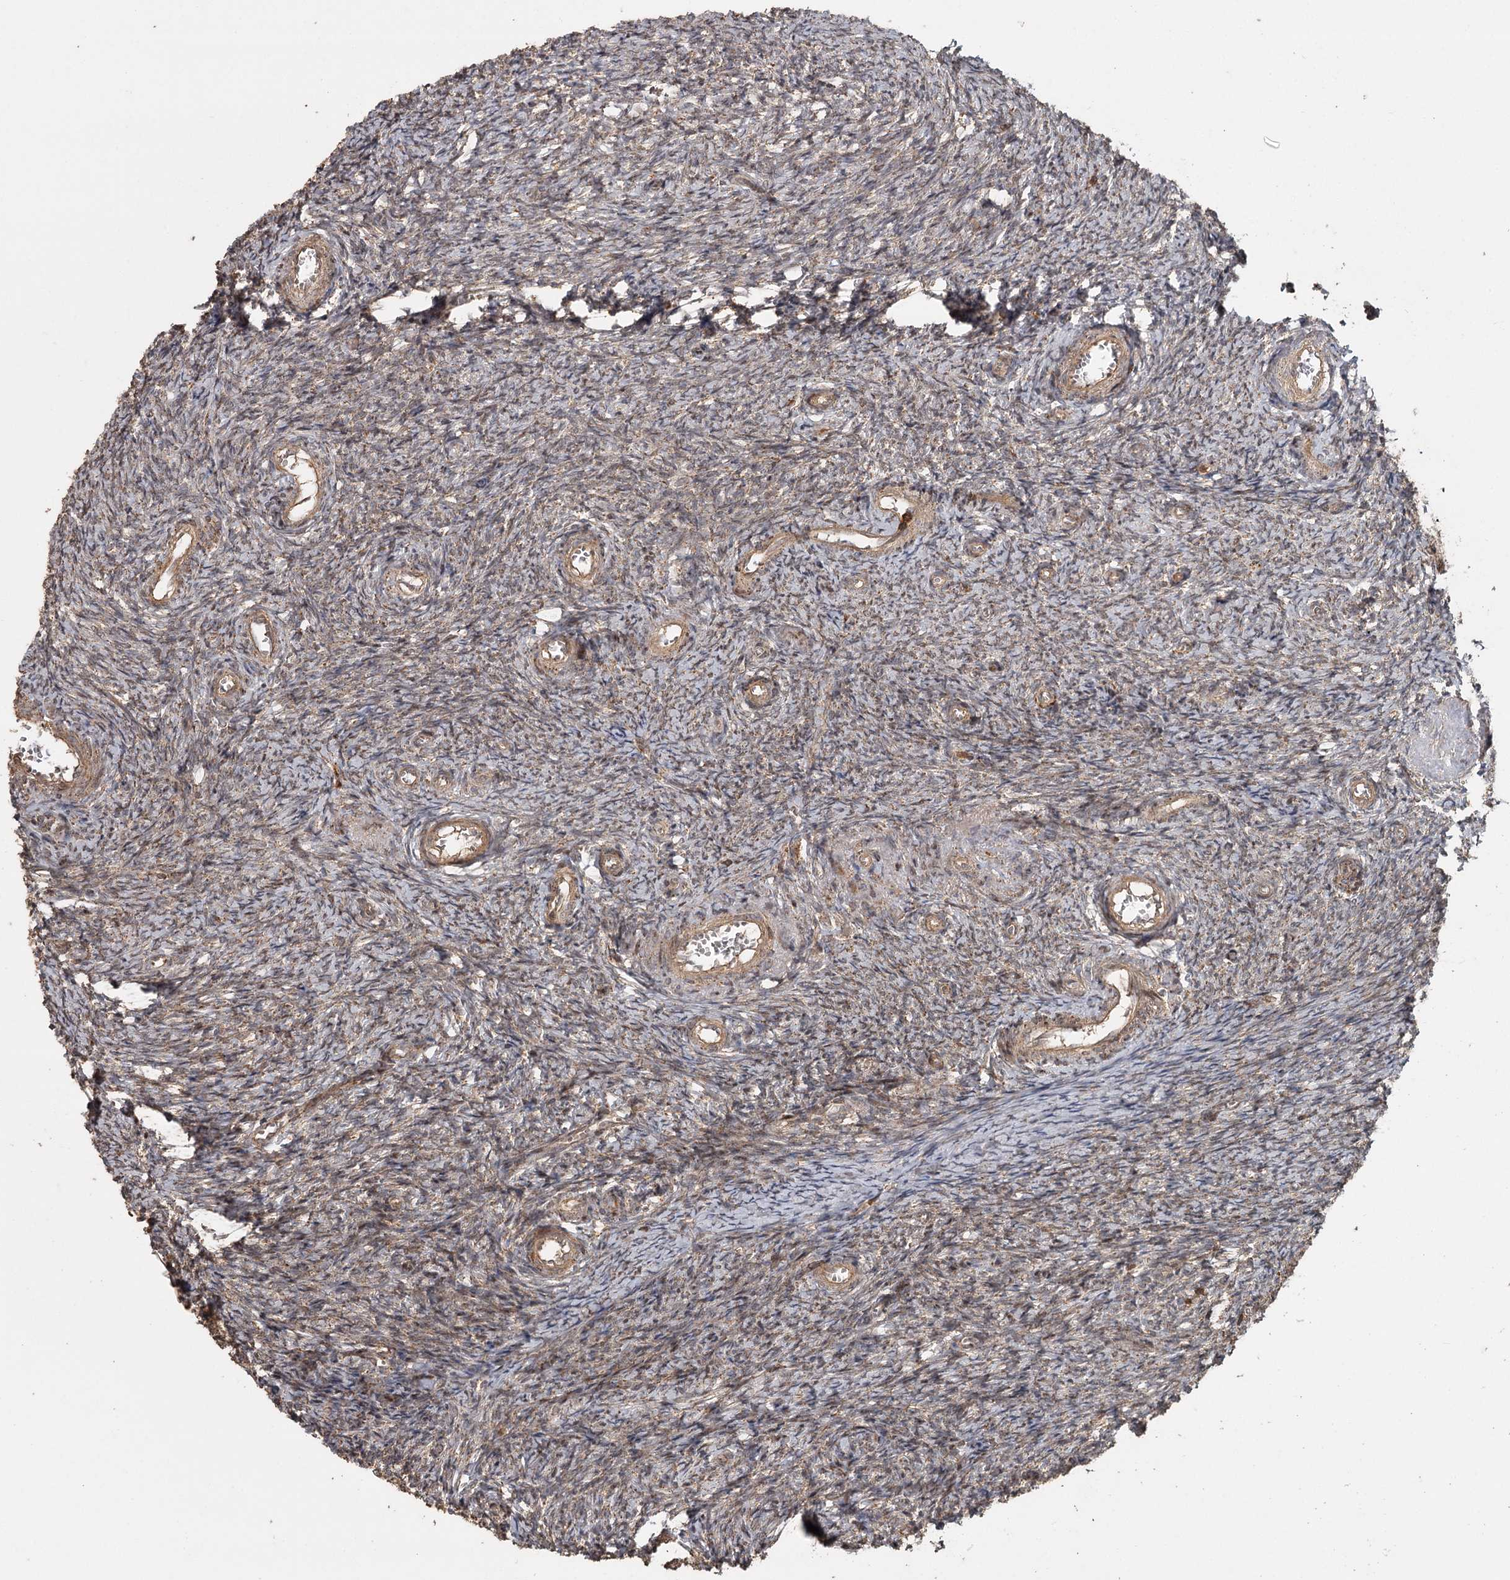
{"staining": {"intensity": "weak", "quantity": "25%-75%", "location": "cytoplasmic/membranous"}, "tissue": "ovary", "cell_type": "Ovarian stroma cells", "image_type": "normal", "snomed": [{"axis": "morphology", "description": "Normal tissue, NOS"}, {"axis": "topography", "description": "Ovary"}], "caption": "Immunohistochemistry histopathology image of unremarkable ovary: ovary stained using IHC exhibits low levels of weak protein expression localized specifically in the cytoplasmic/membranous of ovarian stroma cells, appearing as a cytoplasmic/membranous brown color.", "gene": "FAXC", "patient": {"sex": "female", "age": 44}}